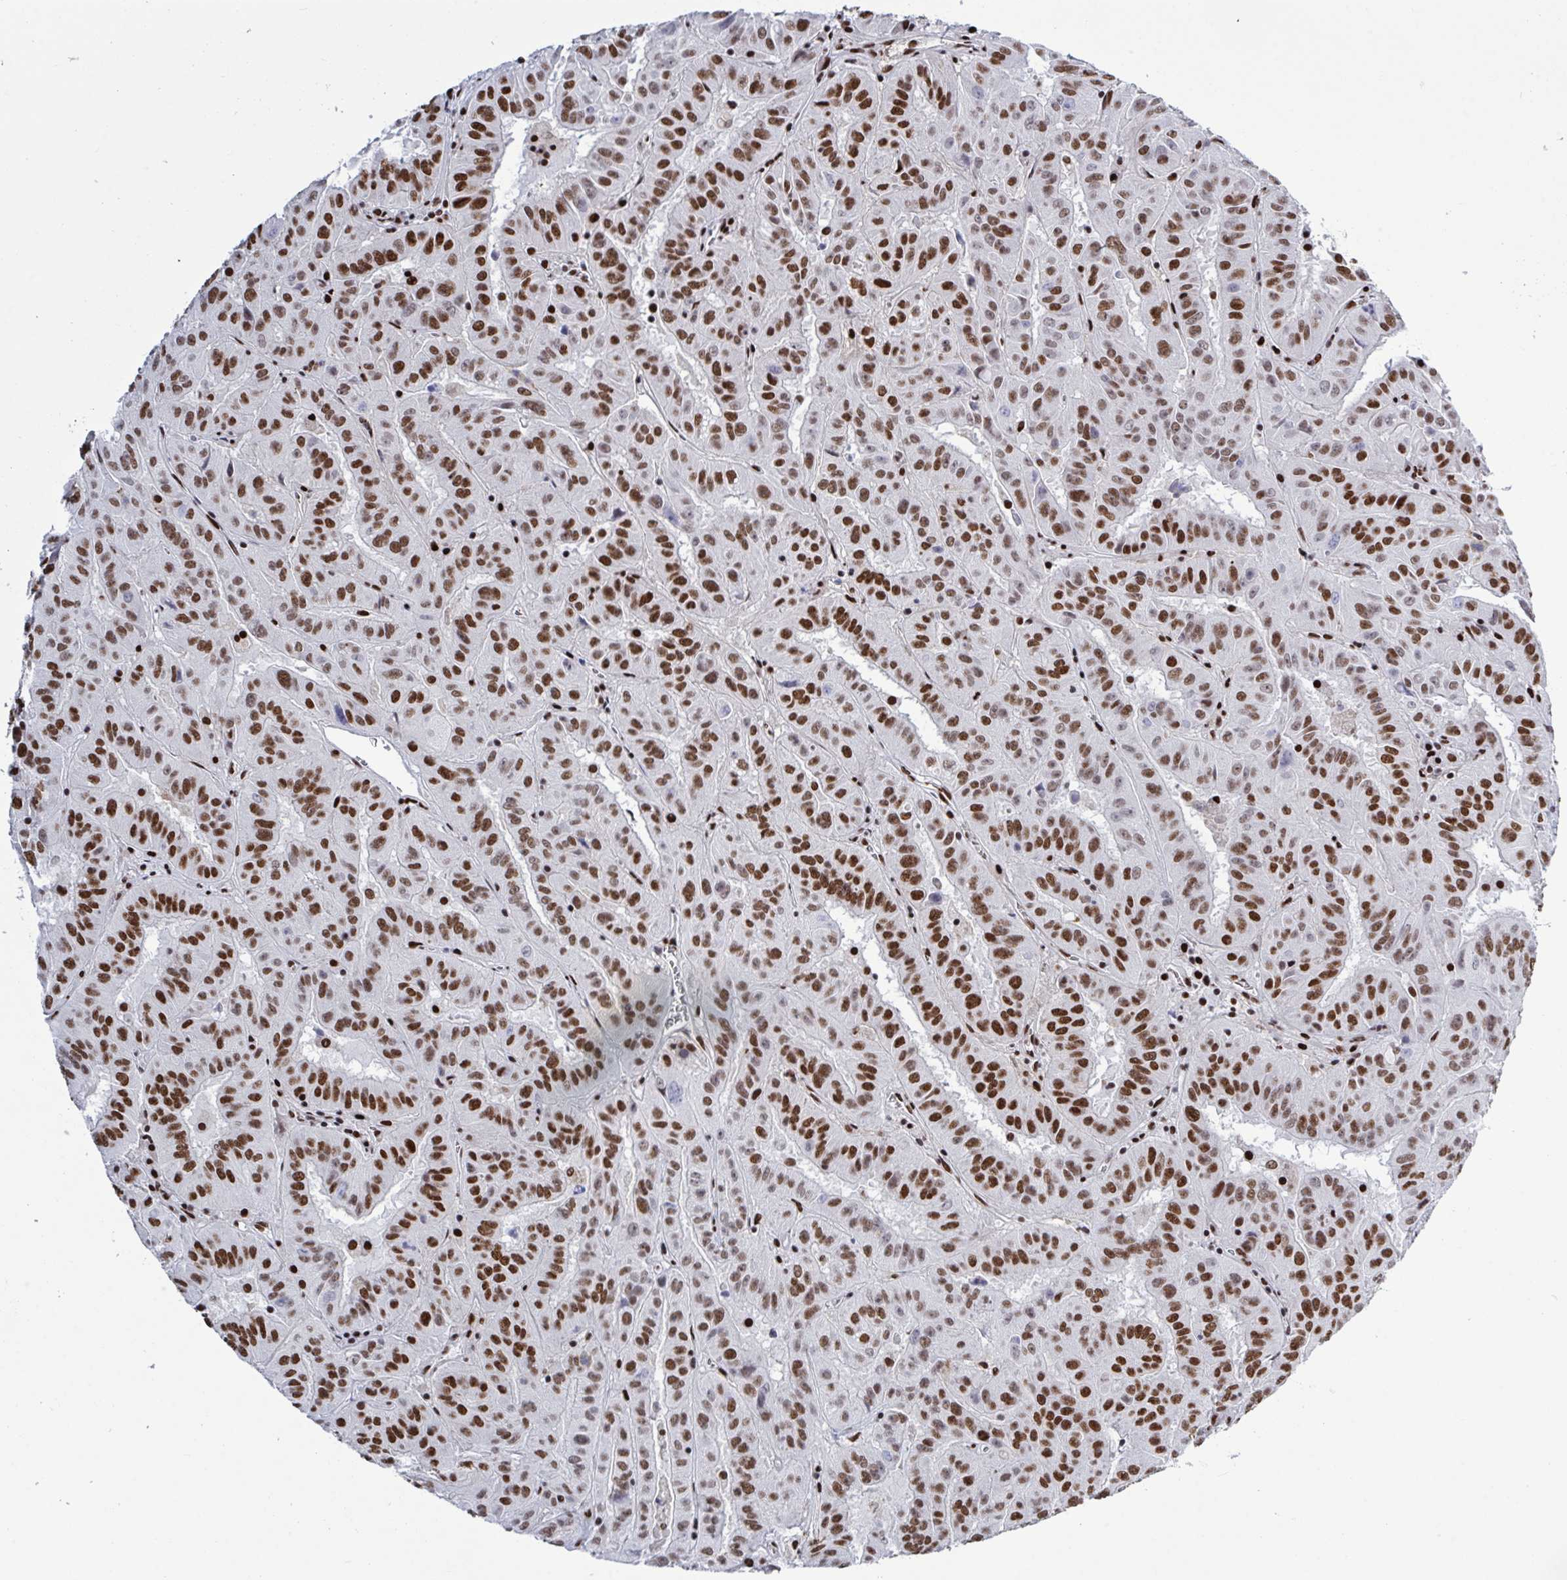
{"staining": {"intensity": "strong", "quantity": ">75%", "location": "nuclear"}, "tissue": "pancreatic cancer", "cell_type": "Tumor cells", "image_type": "cancer", "snomed": [{"axis": "morphology", "description": "Adenocarcinoma, NOS"}, {"axis": "topography", "description": "Pancreas"}], "caption": "Protein analysis of pancreatic cancer tissue shows strong nuclear expression in about >75% of tumor cells.", "gene": "ZNF607", "patient": {"sex": "male", "age": 63}}